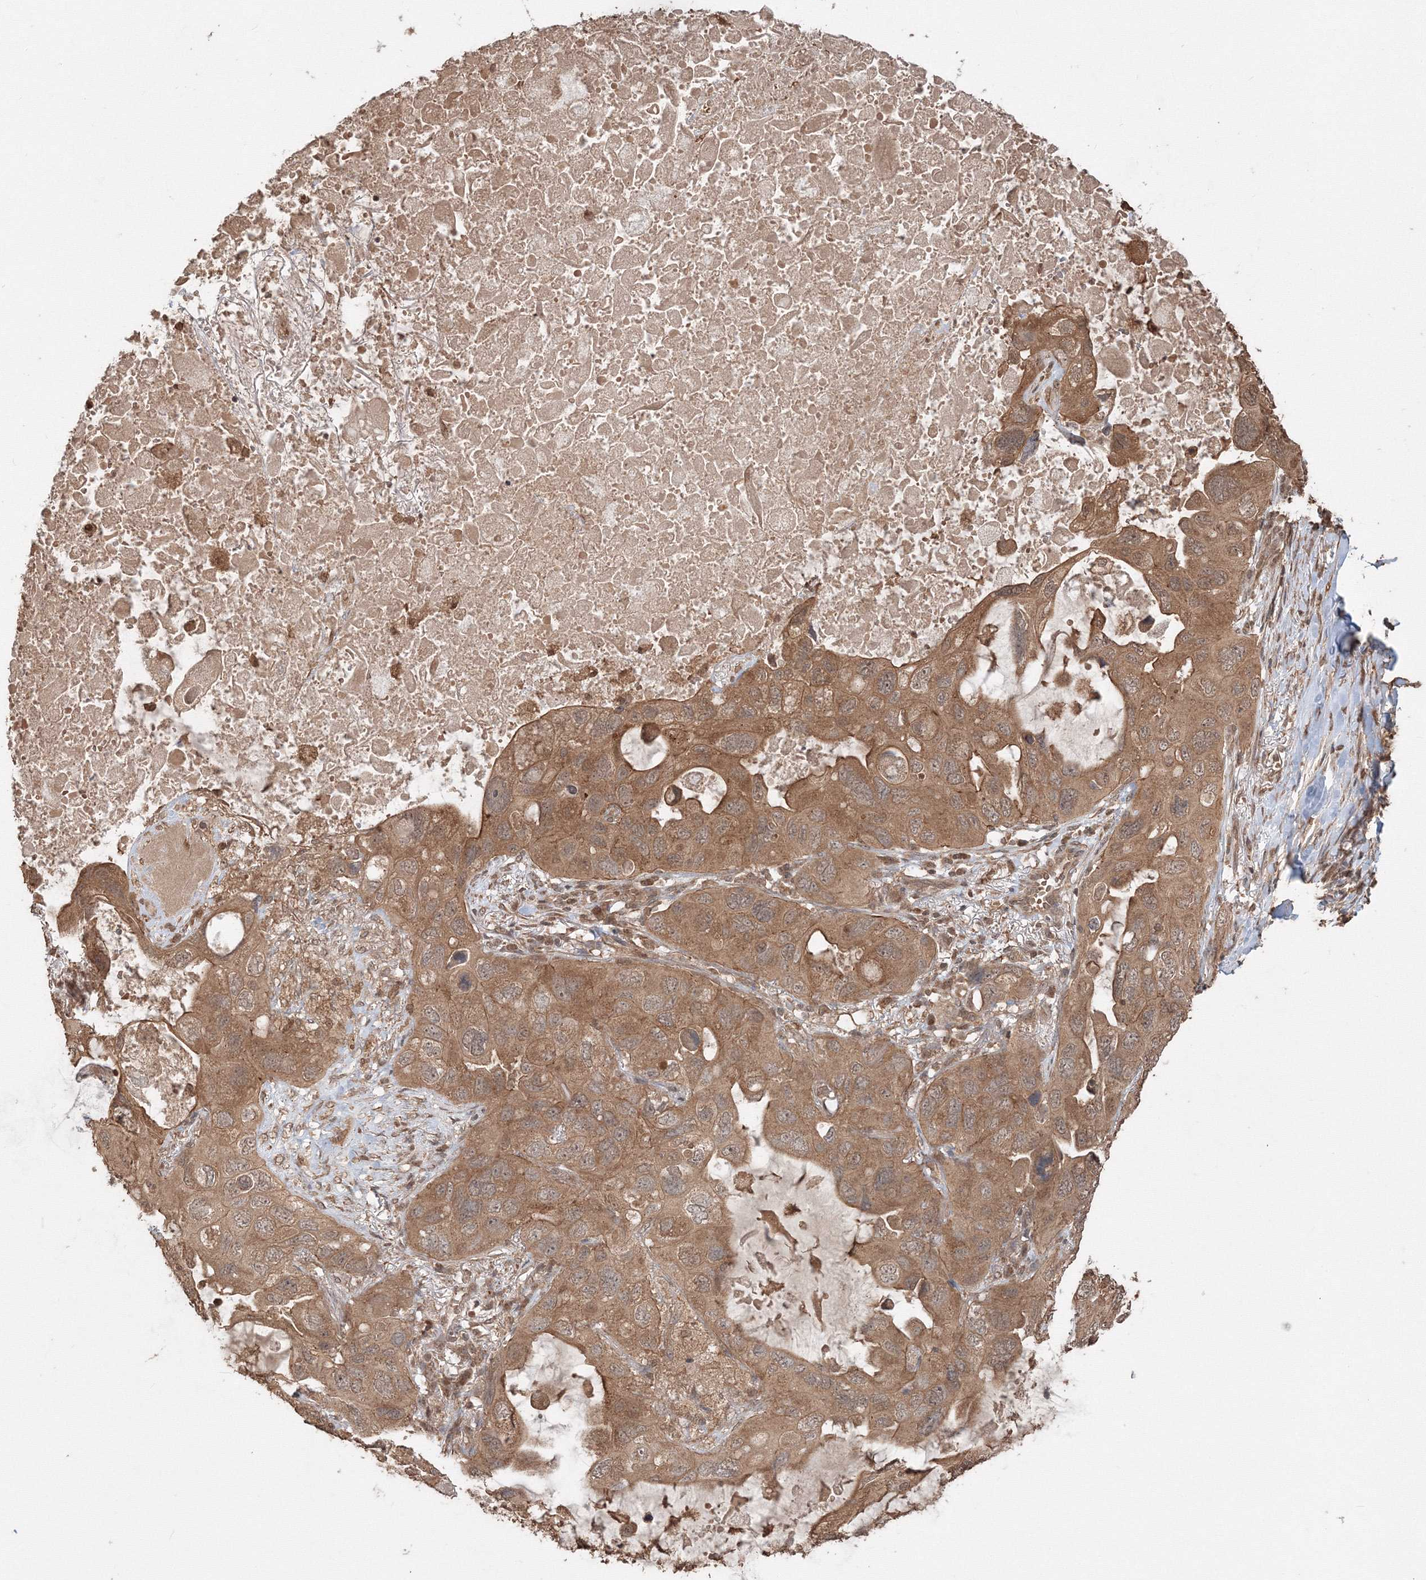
{"staining": {"intensity": "moderate", "quantity": ">75%", "location": "cytoplasmic/membranous"}, "tissue": "lung cancer", "cell_type": "Tumor cells", "image_type": "cancer", "snomed": [{"axis": "morphology", "description": "Squamous cell carcinoma, NOS"}, {"axis": "topography", "description": "Lung"}], "caption": "Moderate cytoplasmic/membranous expression for a protein is present in approximately >75% of tumor cells of lung squamous cell carcinoma using immunohistochemistry (IHC).", "gene": "CCDC122", "patient": {"sex": "female", "age": 73}}